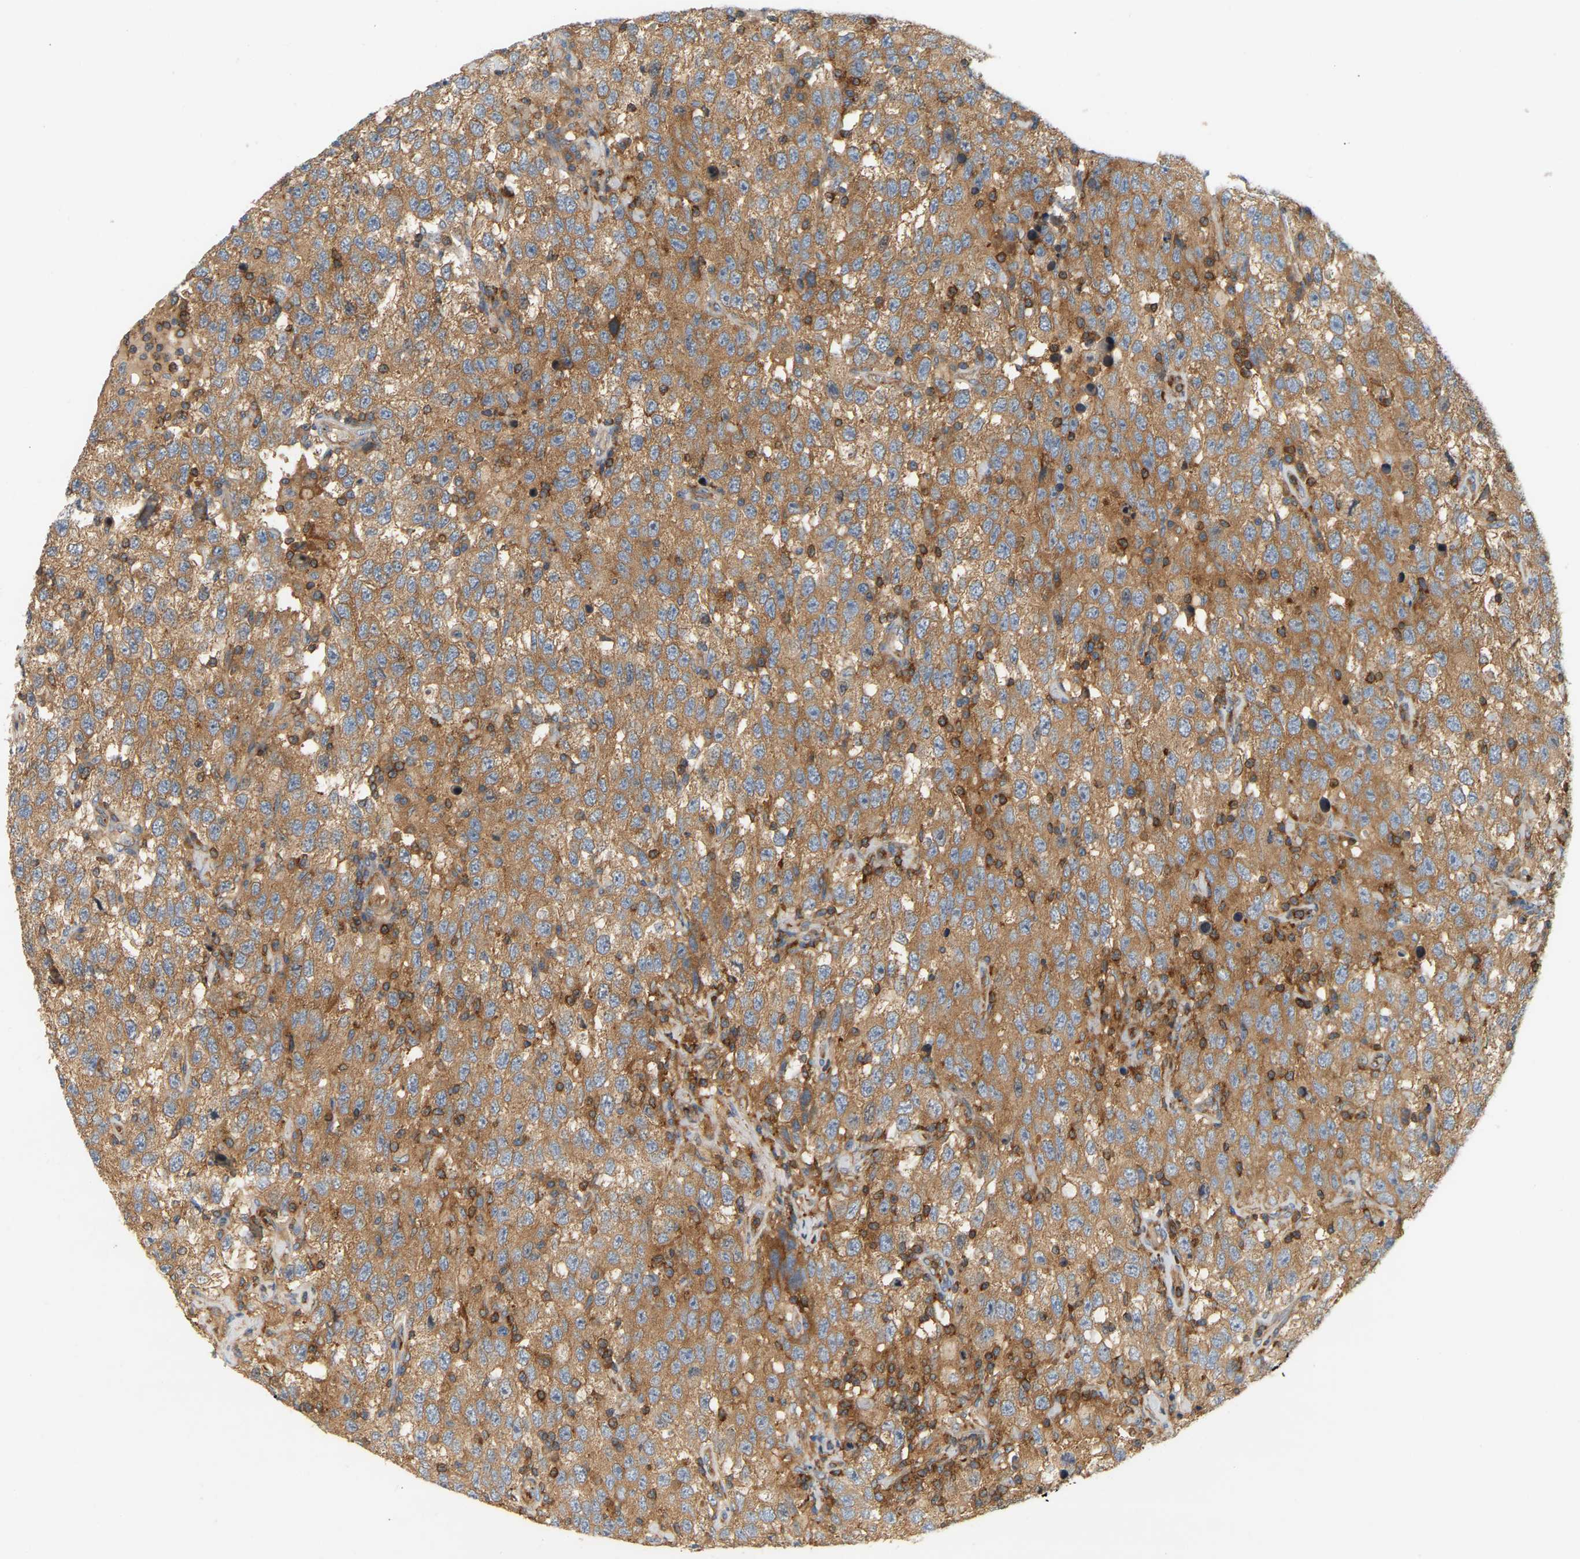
{"staining": {"intensity": "moderate", "quantity": ">75%", "location": "cytoplasmic/membranous"}, "tissue": "testis cancer", "cell_type": "Tumor cells", "image_type": "cancer", "snomed": [{"axis": "morphology", "description": "Seminoma, NOS"}, {"axis": "topography", "description": "Testis"}], "caption": "Seminoma (testis) tissue demonstrates moderate cytoplasmic/membranous expression in about >75% of tumor cells", "gene": "AKAP13", "patient": {"sex": "male", "age": 41}}